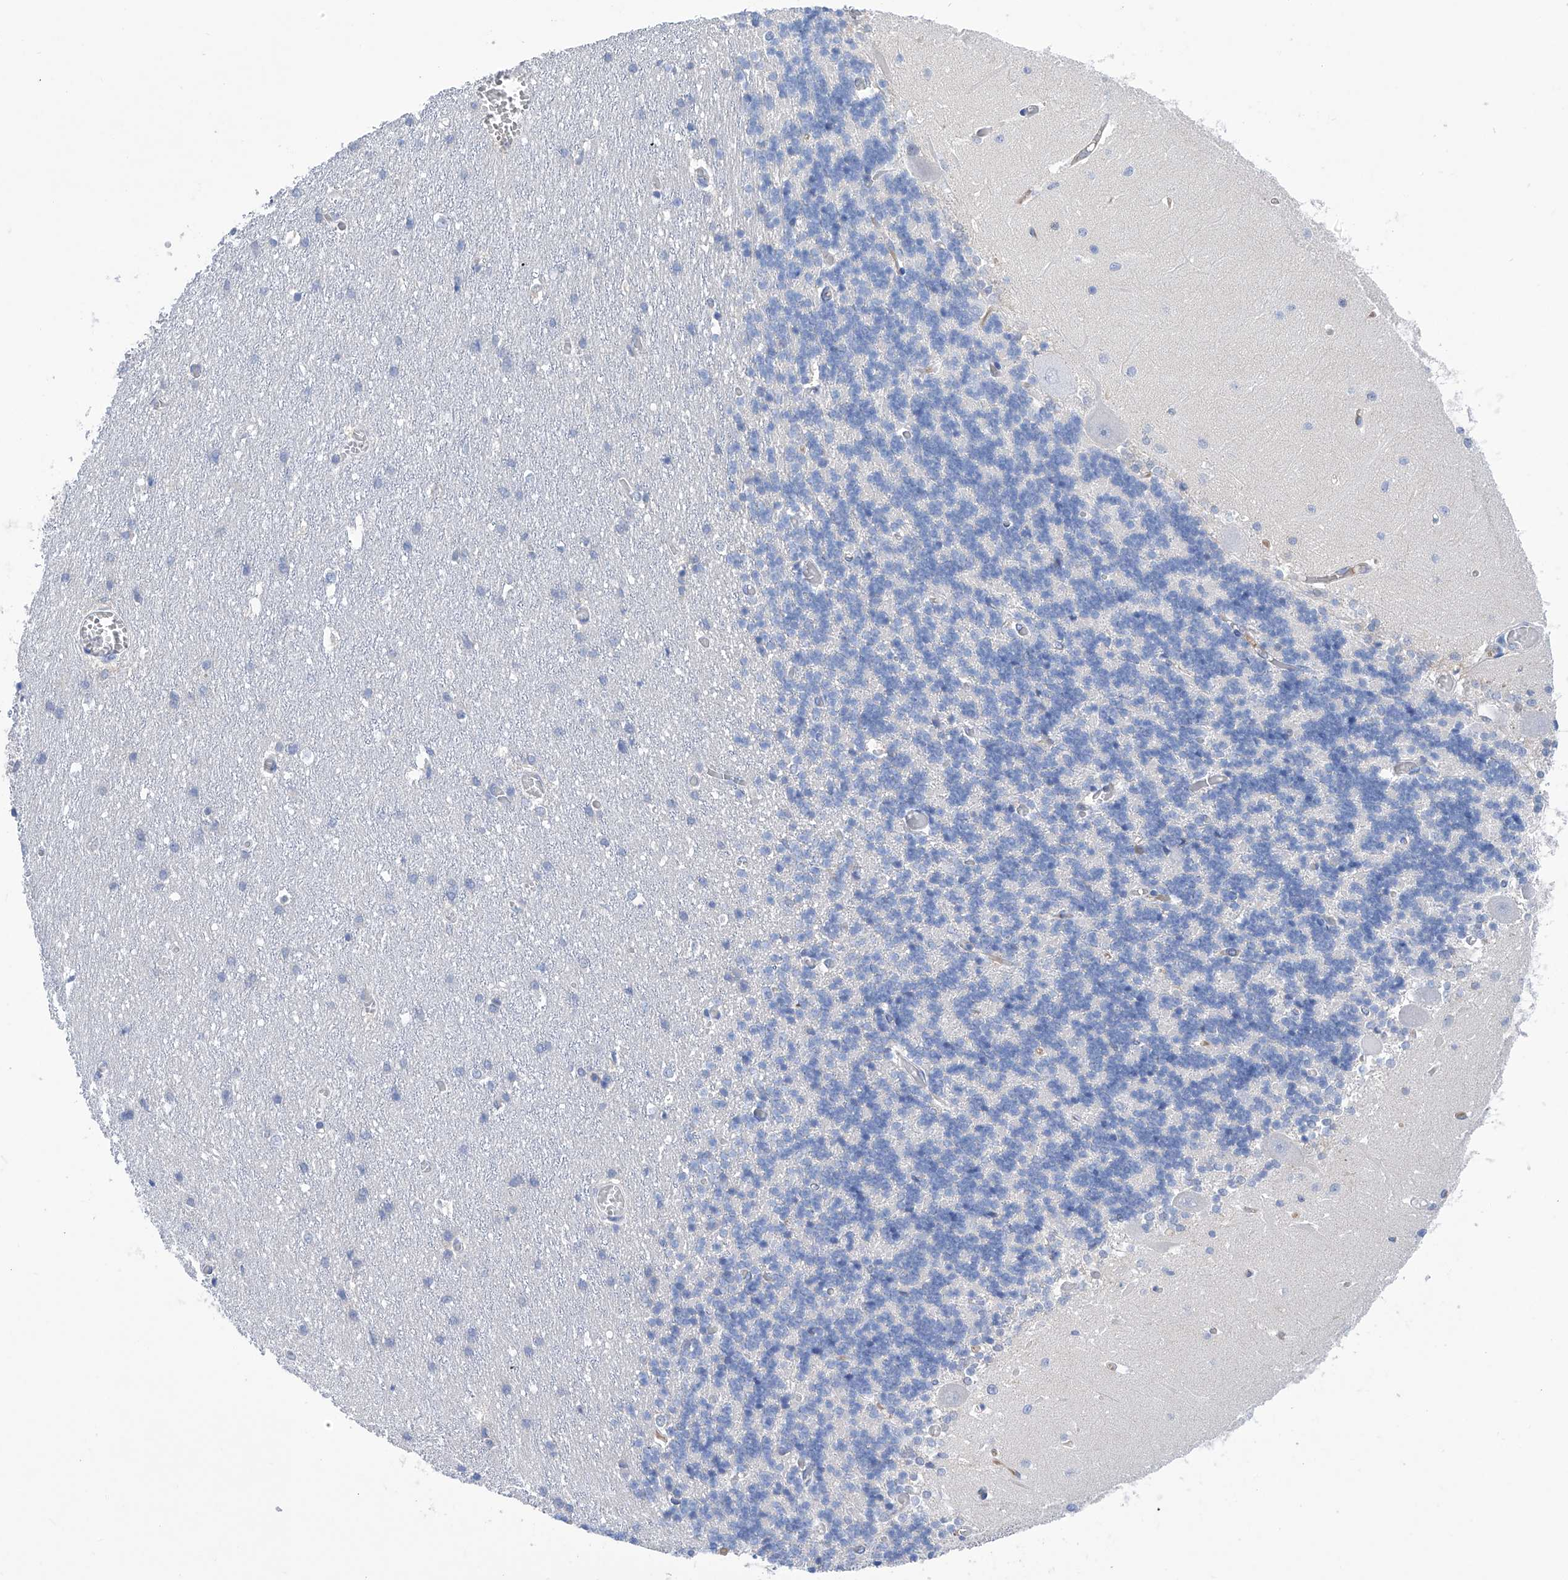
{"staining": {"intensity": "negative", "quantity": "none", "location": "none"}, "tissue": "cerebellum", "cell_type": "Cells in granular layer", "image_type": "normal", "snomed": [{"axis": "morphology", "description": "Normal tissue, NOS"}, {"axis": "topography", "description": "Cerebellum"}], "caption": "IHC image of benign human cerebellum stained for a protein (brown), which demonstrates no positivity in cells in granular layer.", "gene": "PGM3", "patient": {"sex": "male", "age": 37}}